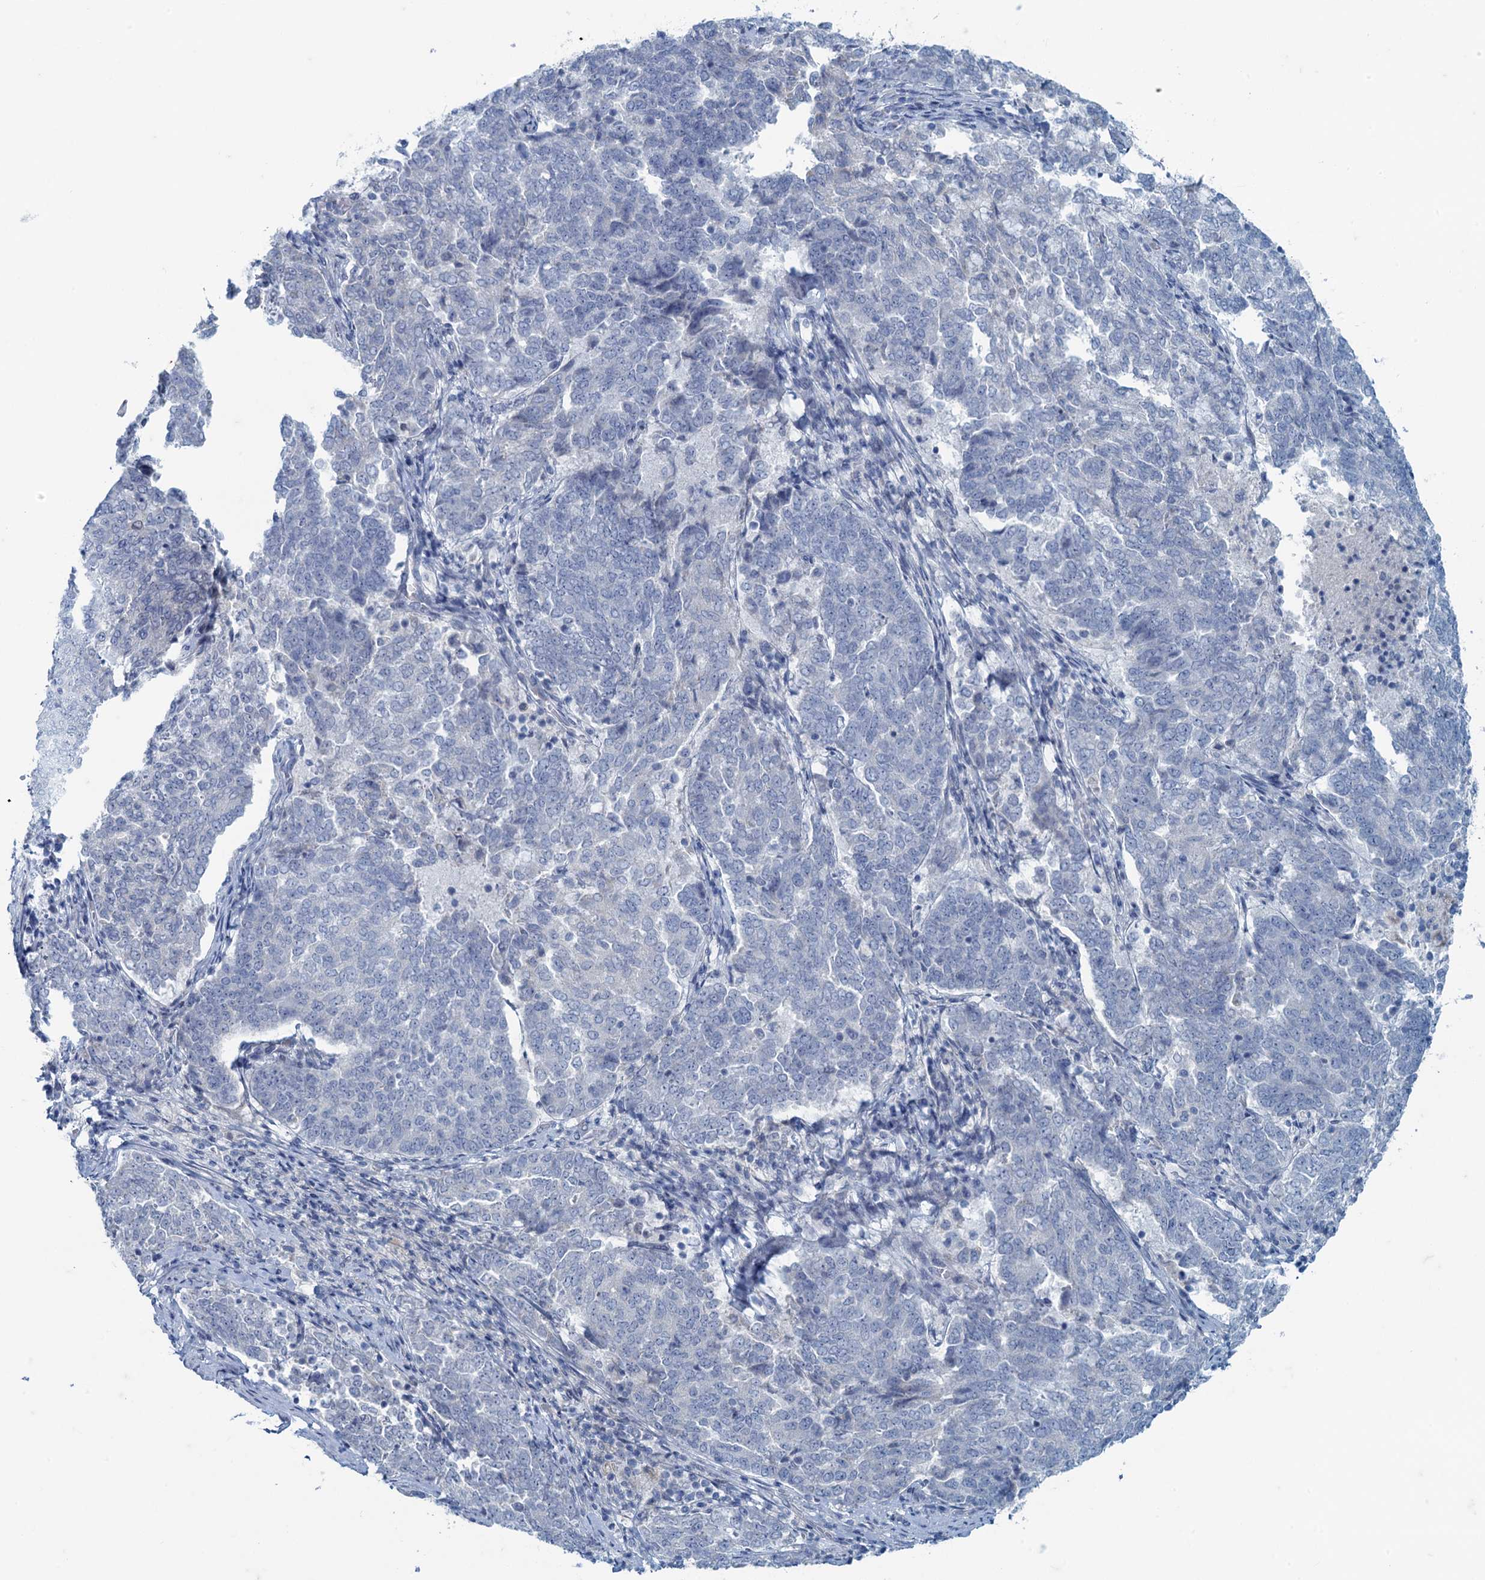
{"staining": {"intensity": "negative", "quantity": "none", "location": "none"}, "tissue": "endometrial cancer", "cell_type": "Tumor cells", "image_type": "cancer", "snomed": [{"axis": "morphology", "description": "Adenocarcinoma, NOS"}, {"axis": "topography", "description": "Endometrium"}], "caption": "Immunohistochemical staining of endometrial cancer (adenocarcinoma) exhibits no significant expression in tumor cells.", "gene": "MAP1LC3A", "patient": {"sex": "female", "age": 80}}